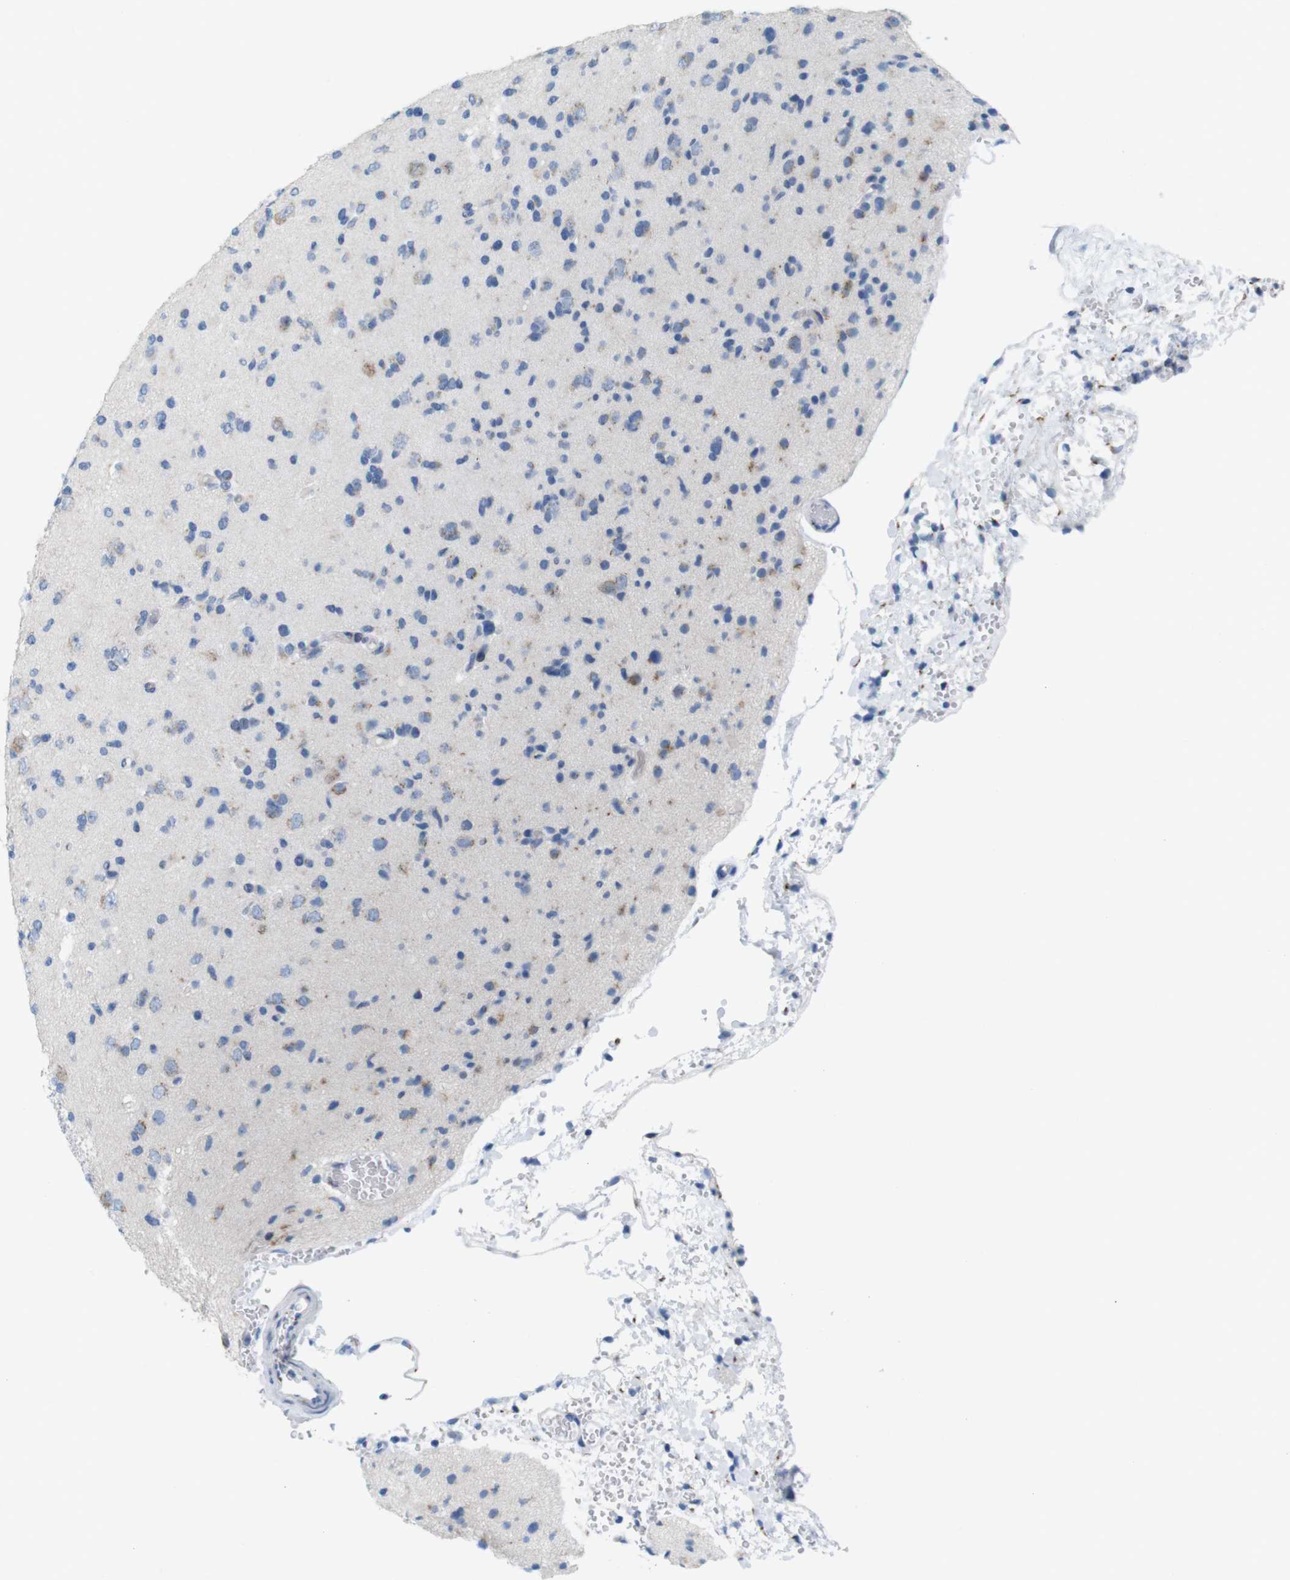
{"staining": {"intensity": "moderate", "quantity": "<25%", "location": "cytoplasmic/membranous"}, "tissue": "glioma", "cell_type": "Tumor cells", "image_type": "cancer", "snomed": [{"axis": "morphology", "description": "Glioma, malignant, Low grade"}, {"axis": "topography", "description": "Brain"}], "caption": "Glioma stained with IHC exhibits moderate cytoplasmic/membranous staining in about <25% of tumor cells. The staining is performed using DAB brown chromogen to label protein expression. The nuclei are counter-stained blue using hematoxylin.", "gene": "GOLGA2", "patient": {"sex": "female", "age": 22}}